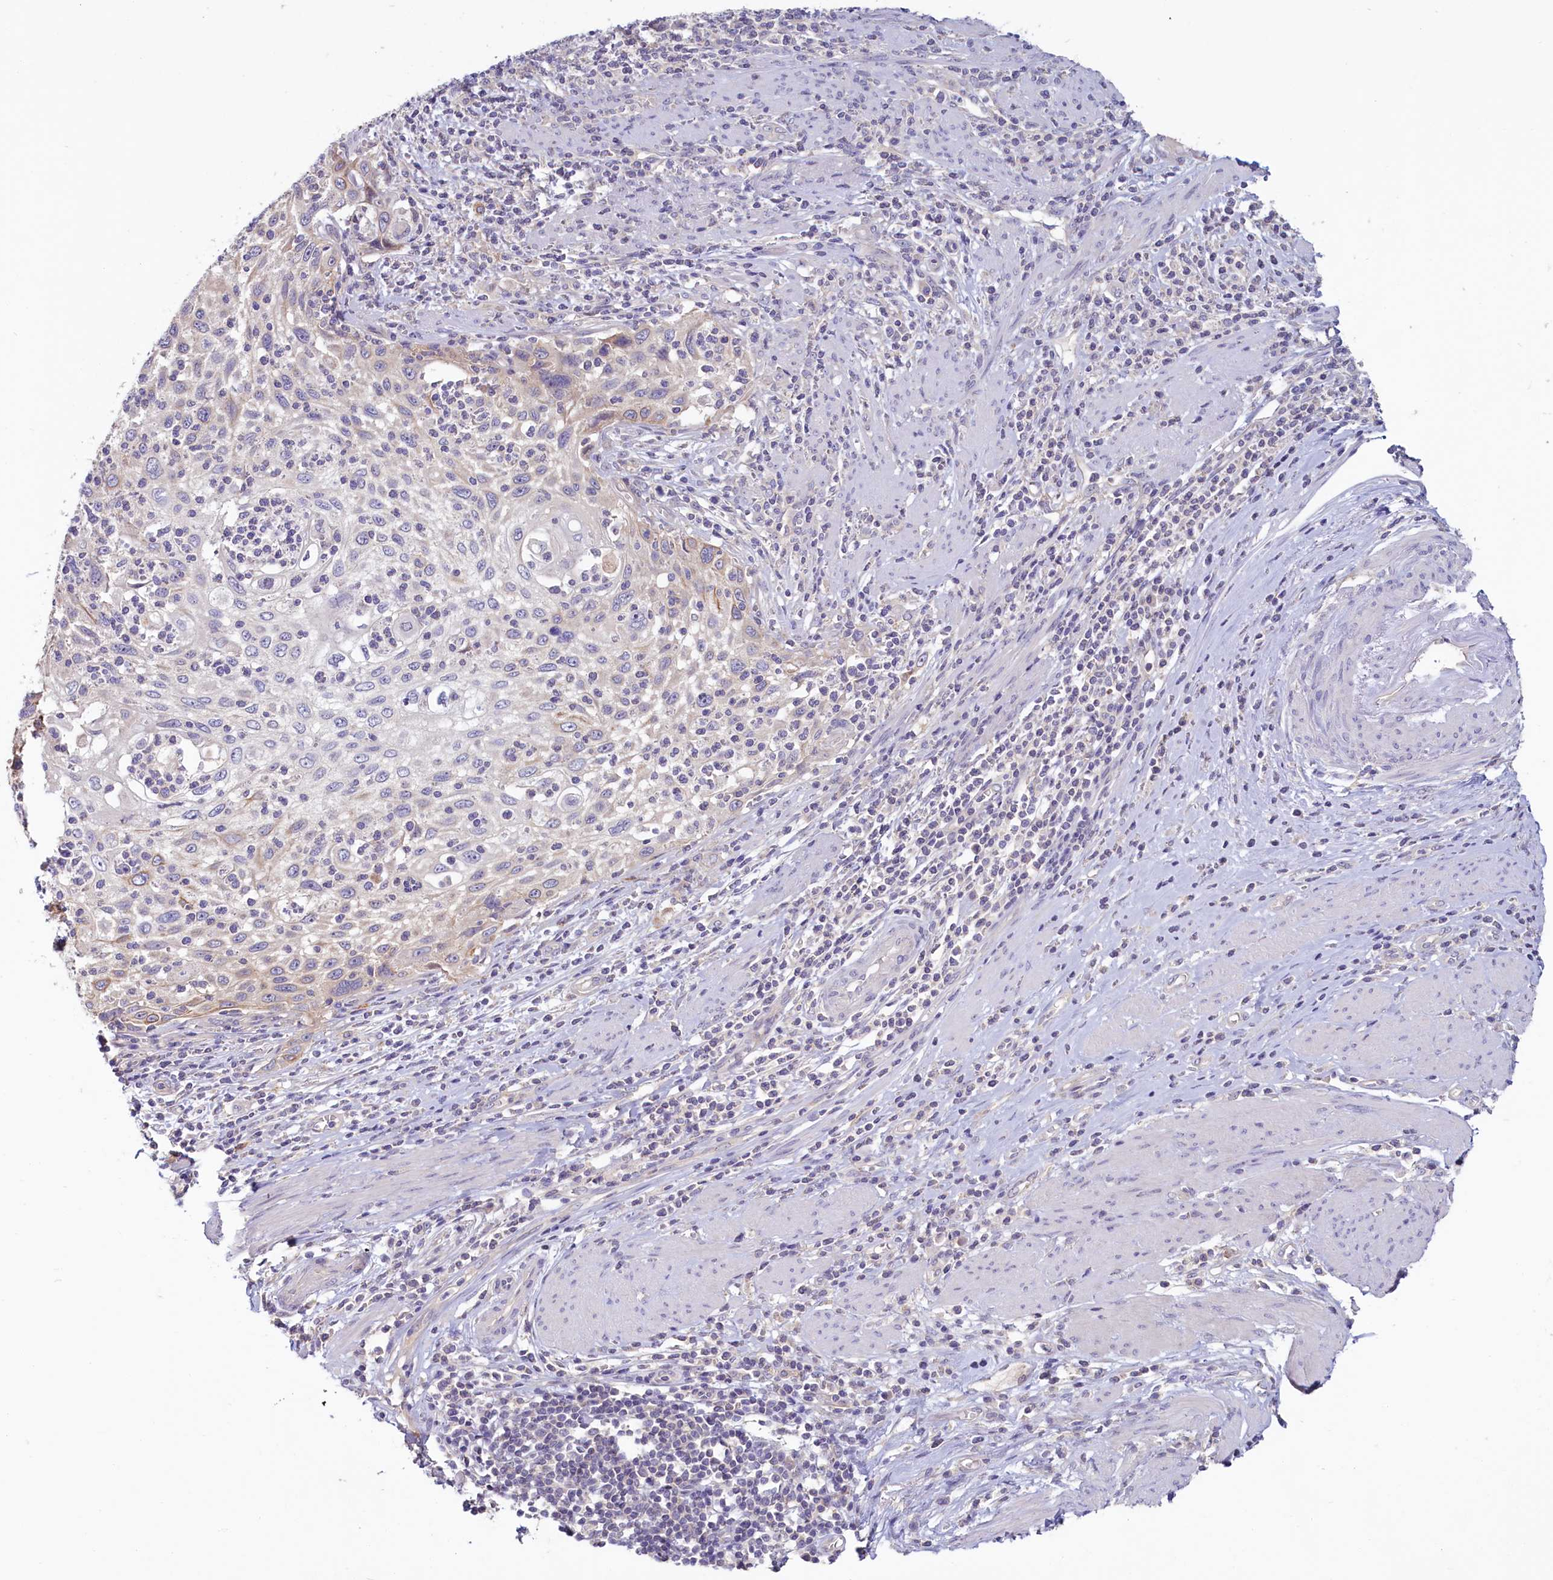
{"staining": {"intensity": "moderate", "quantity": "<25%", "location": "cytoplasmic/membranous"}, "tissue": "cervical cancer", "cell_type": "Tumor cells", "image_type": "cancer", "snomed": [{"axis": "morphology", "description": "Squamous cell carcinoma, NOS"}, {"axis": "topography", "description": "Cervix"}], "caption": "Squamous cell carcinoma (cervical) stained for a protein demonstrates moderate cytoplasmic/membranous positivity in tumor cells. (Stains: DAB in brown, nuclei in blue, Microscopy: brightfield microscopy at high magnification).", "gene": "PDE6D", "patient": {"sex": "female", "age": 70}}